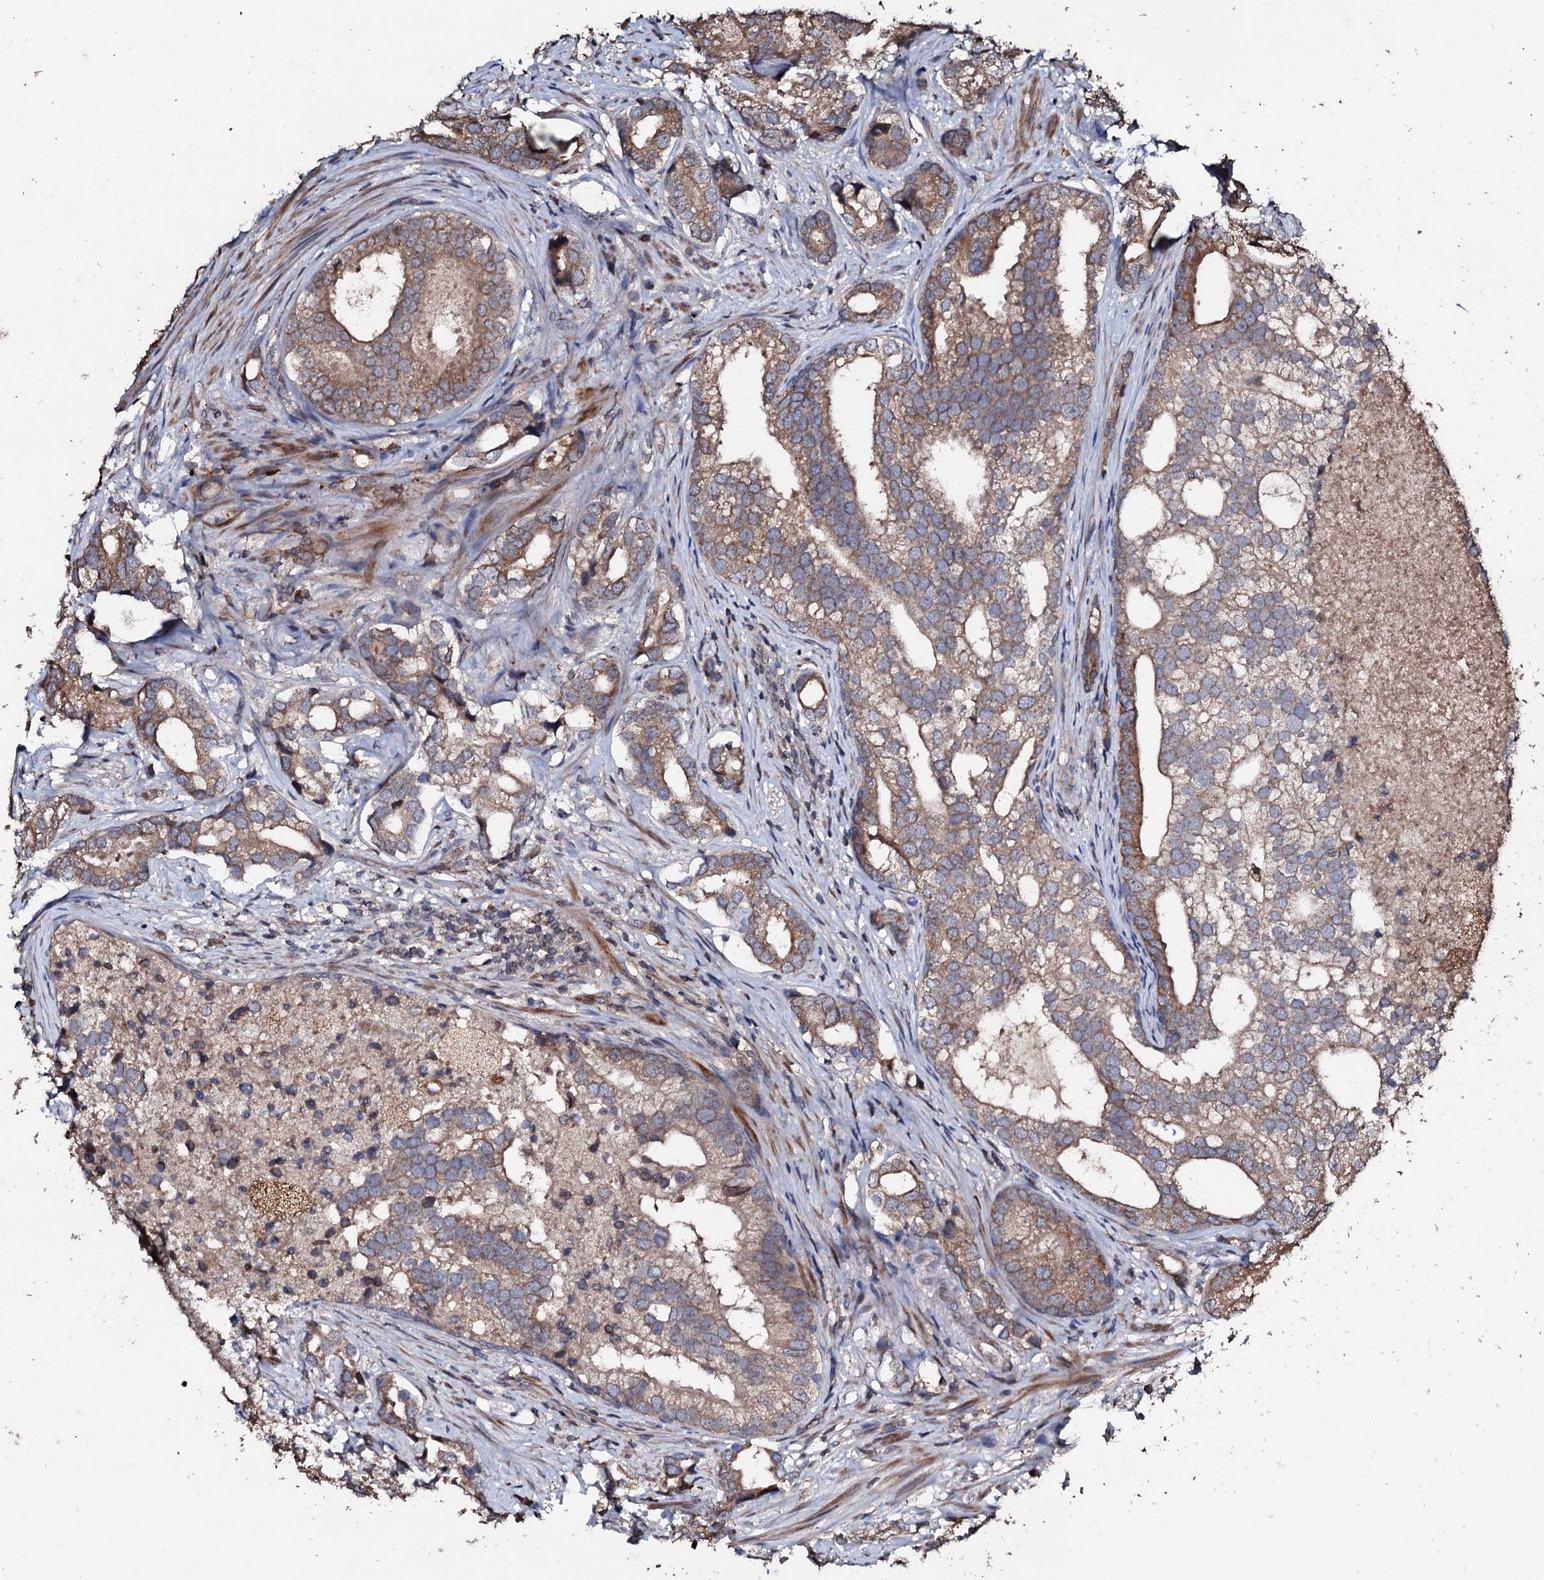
{"staining": {"intensity": "moderate", "quantity": ">75%", "location": "cytoplasmic/membranous"}, "tissue": "prostate cancer", "cell_type": "Tumor cells", "image_type": "cancer", "snomed": [{"axis": "morphology", "description": "Adenocarcinoma, High grade"}, {"axis": "topography", "description": "Prostate"}], "caption": "There is medium levels of moderate cytoplasmic/membranous staining in tumor cells of adenocarcinoma (high-grade) (prostate), as demonstrated by immunohistochemical staining (brown color).", "gene": "SDHAF2", "patient": {"sex": "male", "age": 75}}